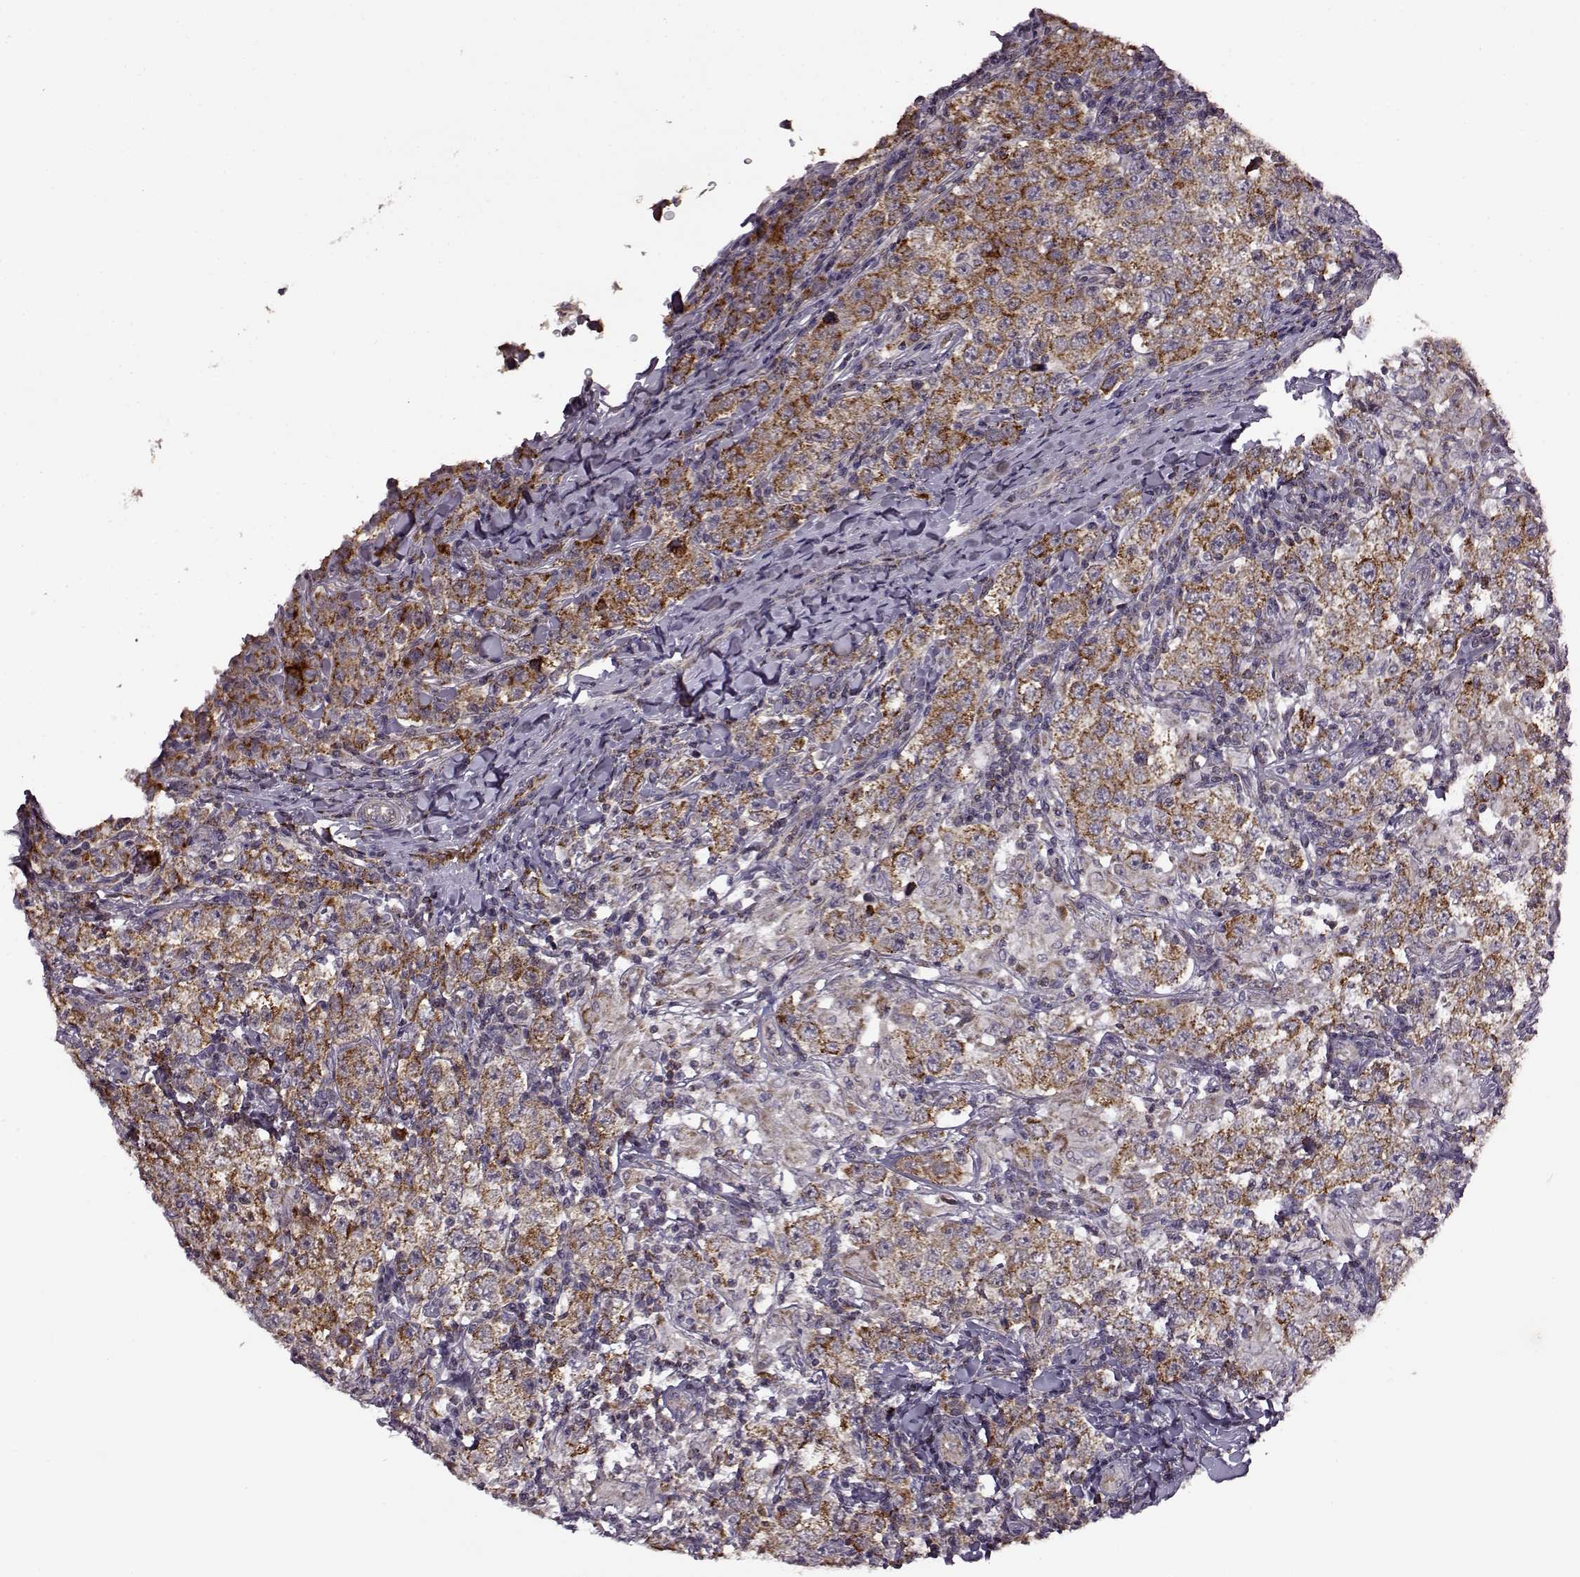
{"staining": {"intensity": "strong", "quantity": ">75%", "location": "cytoplasmic/membranous"}, "tissue": "testis cancer", "cell_type": "Tumor cells", "image_type": "cancer", "snomed": [{"axis": "morphology", "description": "Seminoma, NOS"}, {"axis": "morphology", "description": "Carcinoma, Embryonal, NOS"}, {"axis": "topography", "description": "Testis"}], "caption": "Protein expression analysis of human testis cancer reveals strong cytoplasmic/membranous positivity in about >75% of tumor cells. The staining is performed using DAB (3,3'-diaminobenzidine) brown chromogen to label protein expression. The nuclei are counter-stained blue using hematoxylin.", "gene": "MTSS1", "patient": {"sex": "male", "age": 41}}